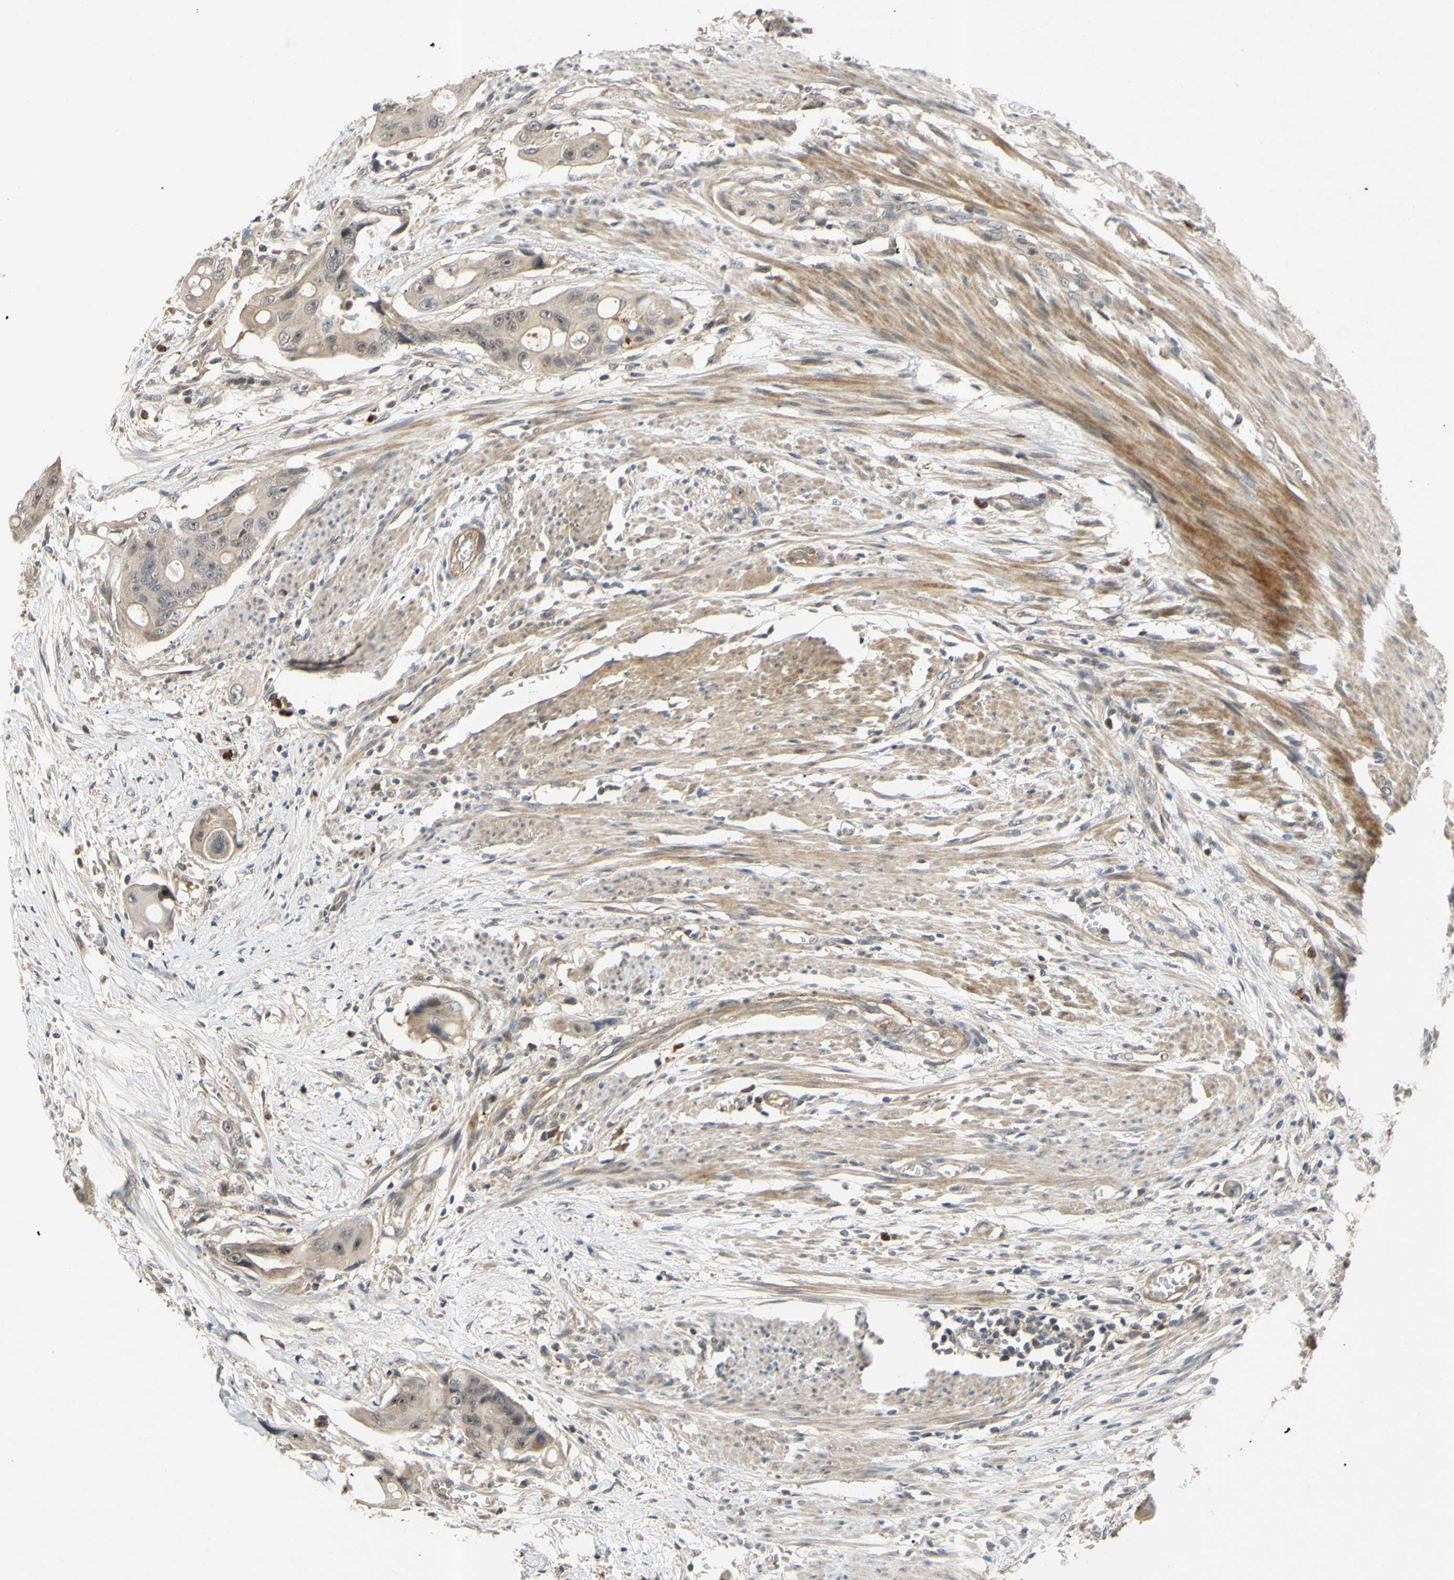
{"staining": {"intensity": "weak", "quantity": ">75%", "location": "cytoplasmic/membranous,nuclear"}, "tissue": "colorectal cancer", "cell_type": "Tumor cells", "image_type": "cancer", "snomed": [{"axis": "morphology", "description": "Adenocarcinoma, NOS"}, {"axis": "topography", "description": "Colon"}], "caption": "Immunohistochemical staining of human colorectal cancer exhibits low levels of weak cytoplasmic/membranous and nuclear protein staining in approximately >75% of tumor cells. (Stains: DAB in brown, nuclei in blue, Microscopy: brightfield microscopy at high magnification).", "gene": "ALK", "patient": {"sex": "female", "age": 57}}